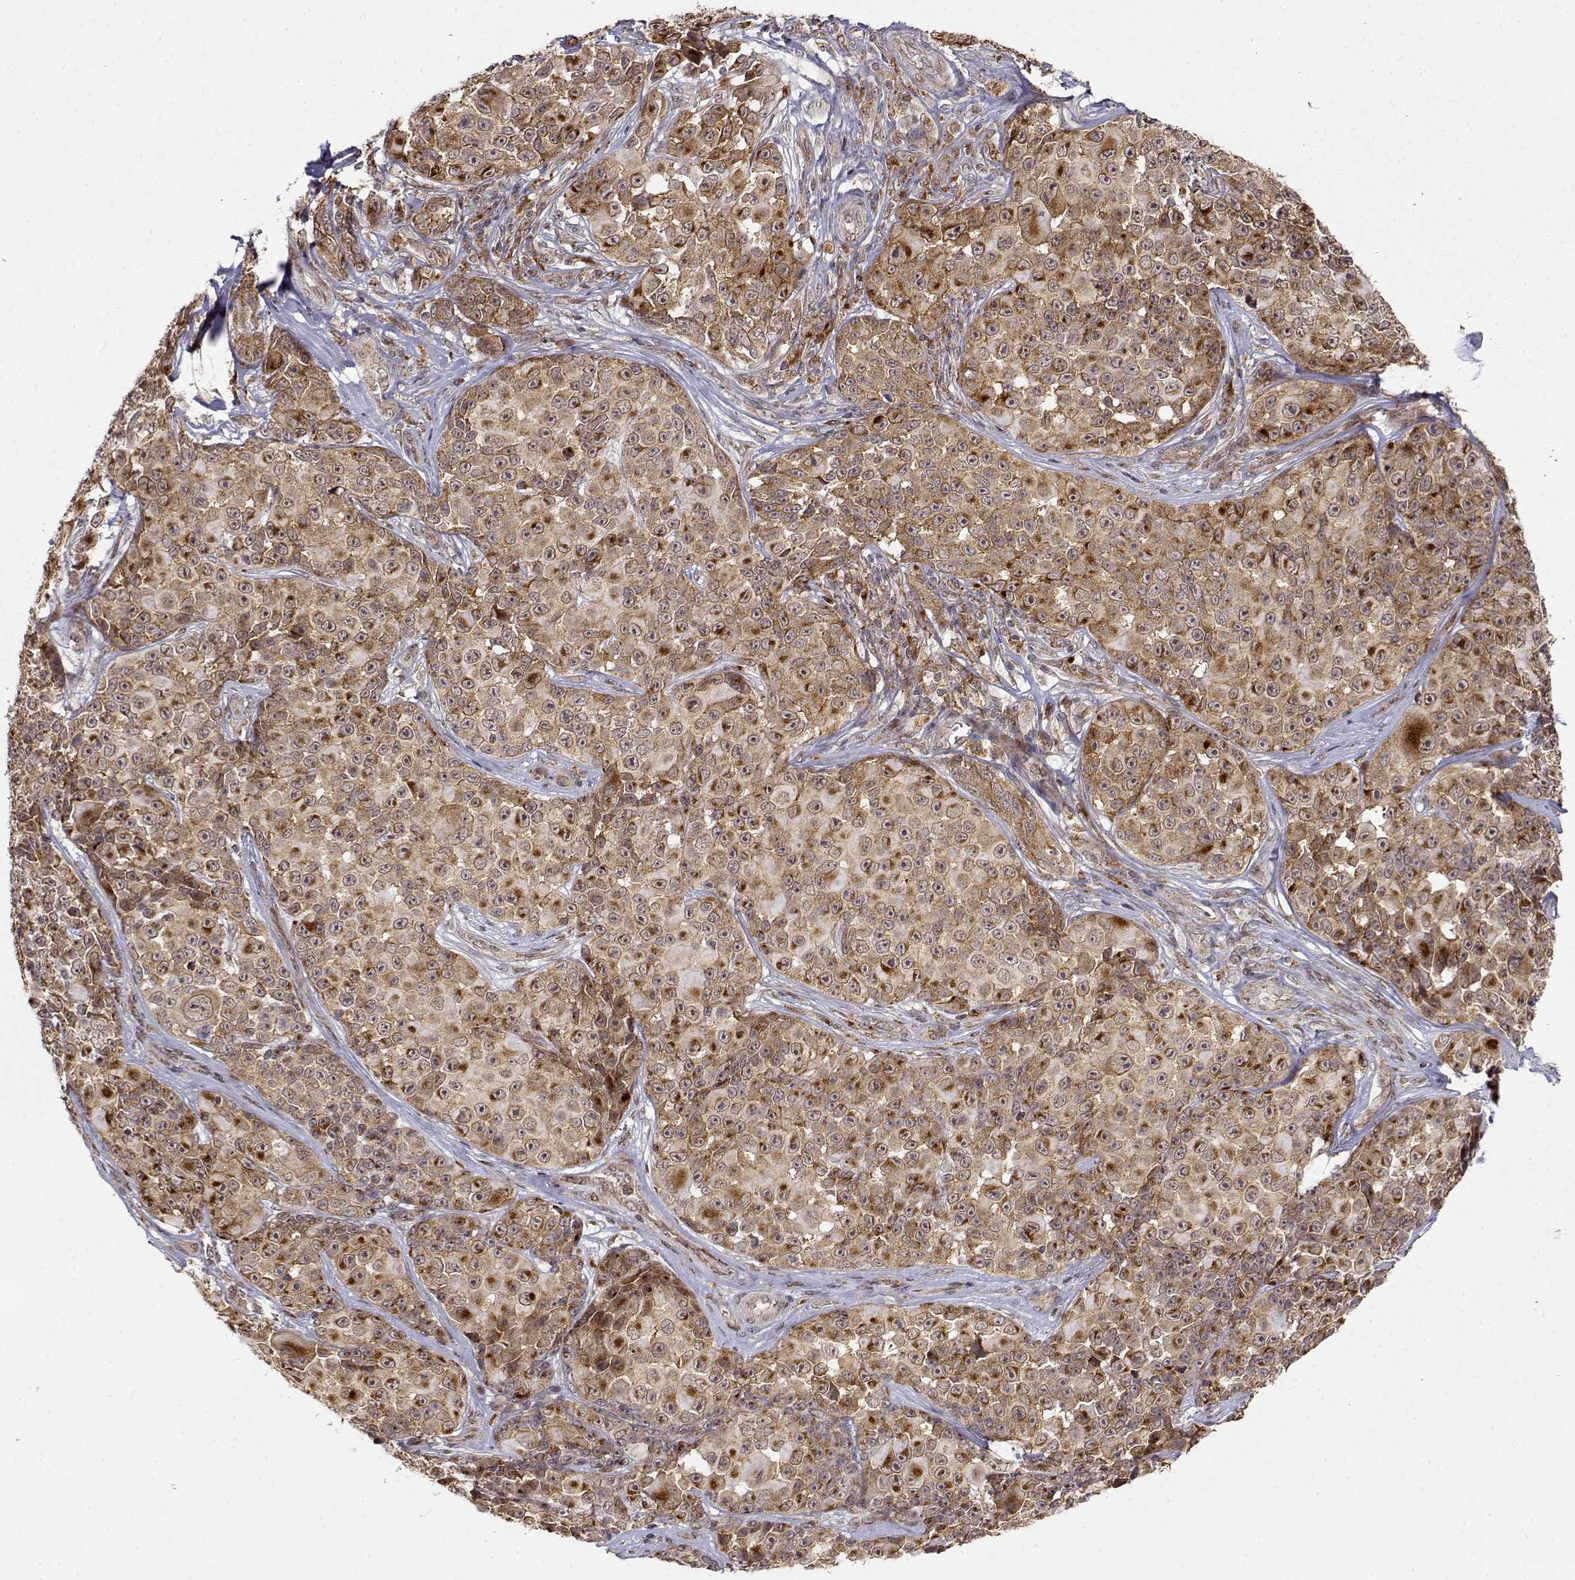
{"staining": {"intensity": "strong", "quantity": ">75%", "location": "cytoplasmic/membranous"}, "tissue": "melanoma", "cell_type": "Tumor cells", "image_type": "cancer", "snomed": [{"axis": "morphology", "description": "Malignant melanoma, NOS"}, {"axis": "topography", "description": "Skin"}], "caption": "This histopathology image exhibits immunohistochemistry (IHC) staining of human malignant melanoma, with high strong cytoplasmic/membranous staining in approximately >75% of tumor cells.", "gene": "RNF13", "patient": {"sex": "female", "age": 88}}